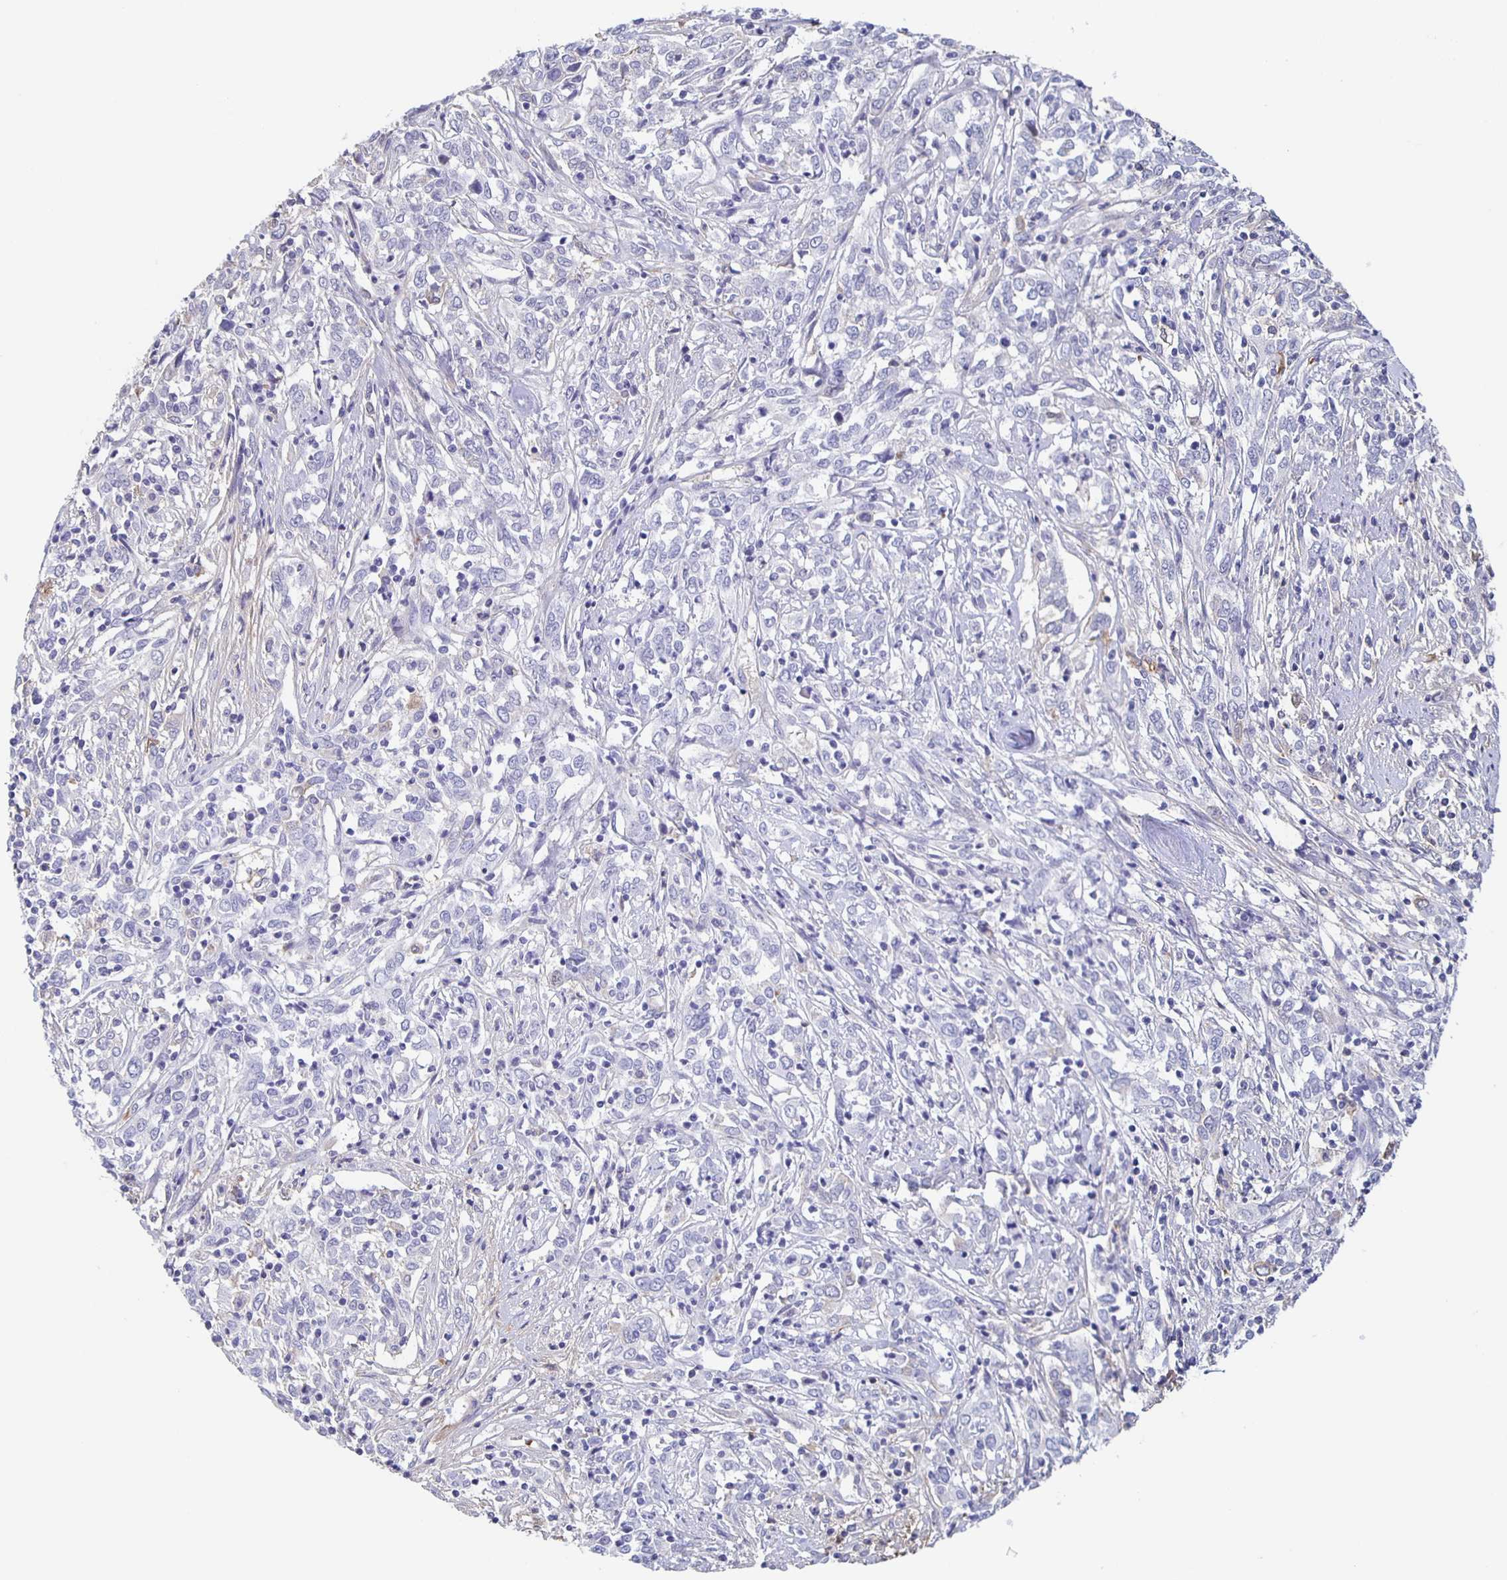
{"staining": {"intensity": "negative", "quantity": "none", "location": "none"}, "tissue": "cervical cancer", "cell_type": "Tumor cells", "image_type": "cancer", "snomed": [{"axis": "morphology", "description": "Adenocarcinoma, NOS"}, {"axis": "topography", "description": "Cervix"}], "caption": "Immunohistochemistry (IHC) of human cervical adenocarcinoma demonstrates no staining in tumor cells.", "gene": "FGA", "patient": {"sex": "female", "age": 40}}